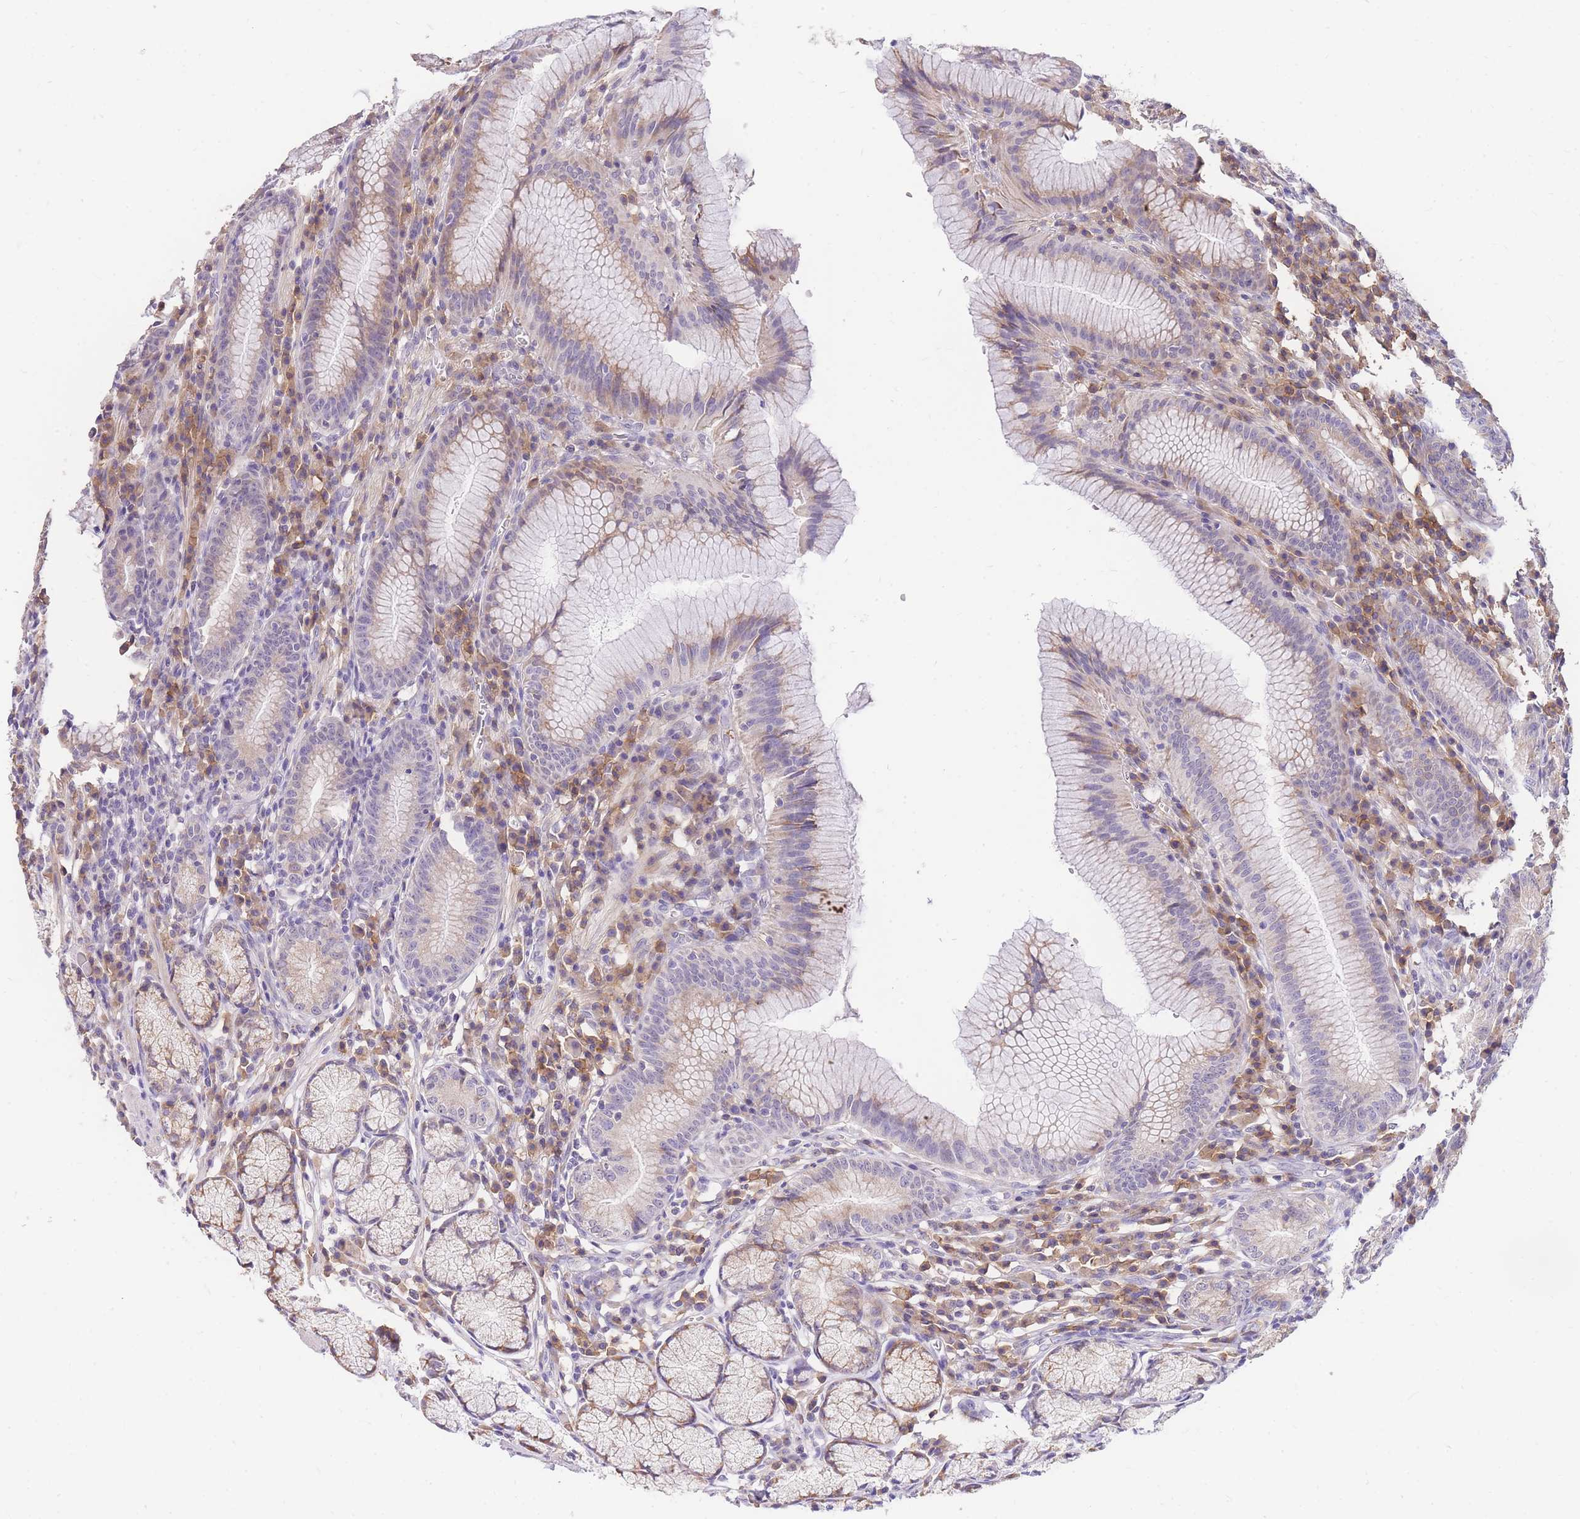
{"staining": {"intensity": "moderate", "quantity": "25%-75%", "location": "cytoplasmic/membranous"}, "tissue": "stomach", "cell_type": "Glandular cells", "image_type": "normal", "snomed": [{"axis": "morphology", "description": "Normal tissue, NOS"}, {"axis": "topography", "description": "Stomach"}], "caption": "IHC of normal human stomach displays medium levels of moderate cytoplasmic/membranous positivity in about 25%-75% of glandular cells.", "gene": "C2orf88", "patient": {"sex": "male", "age": 55}}